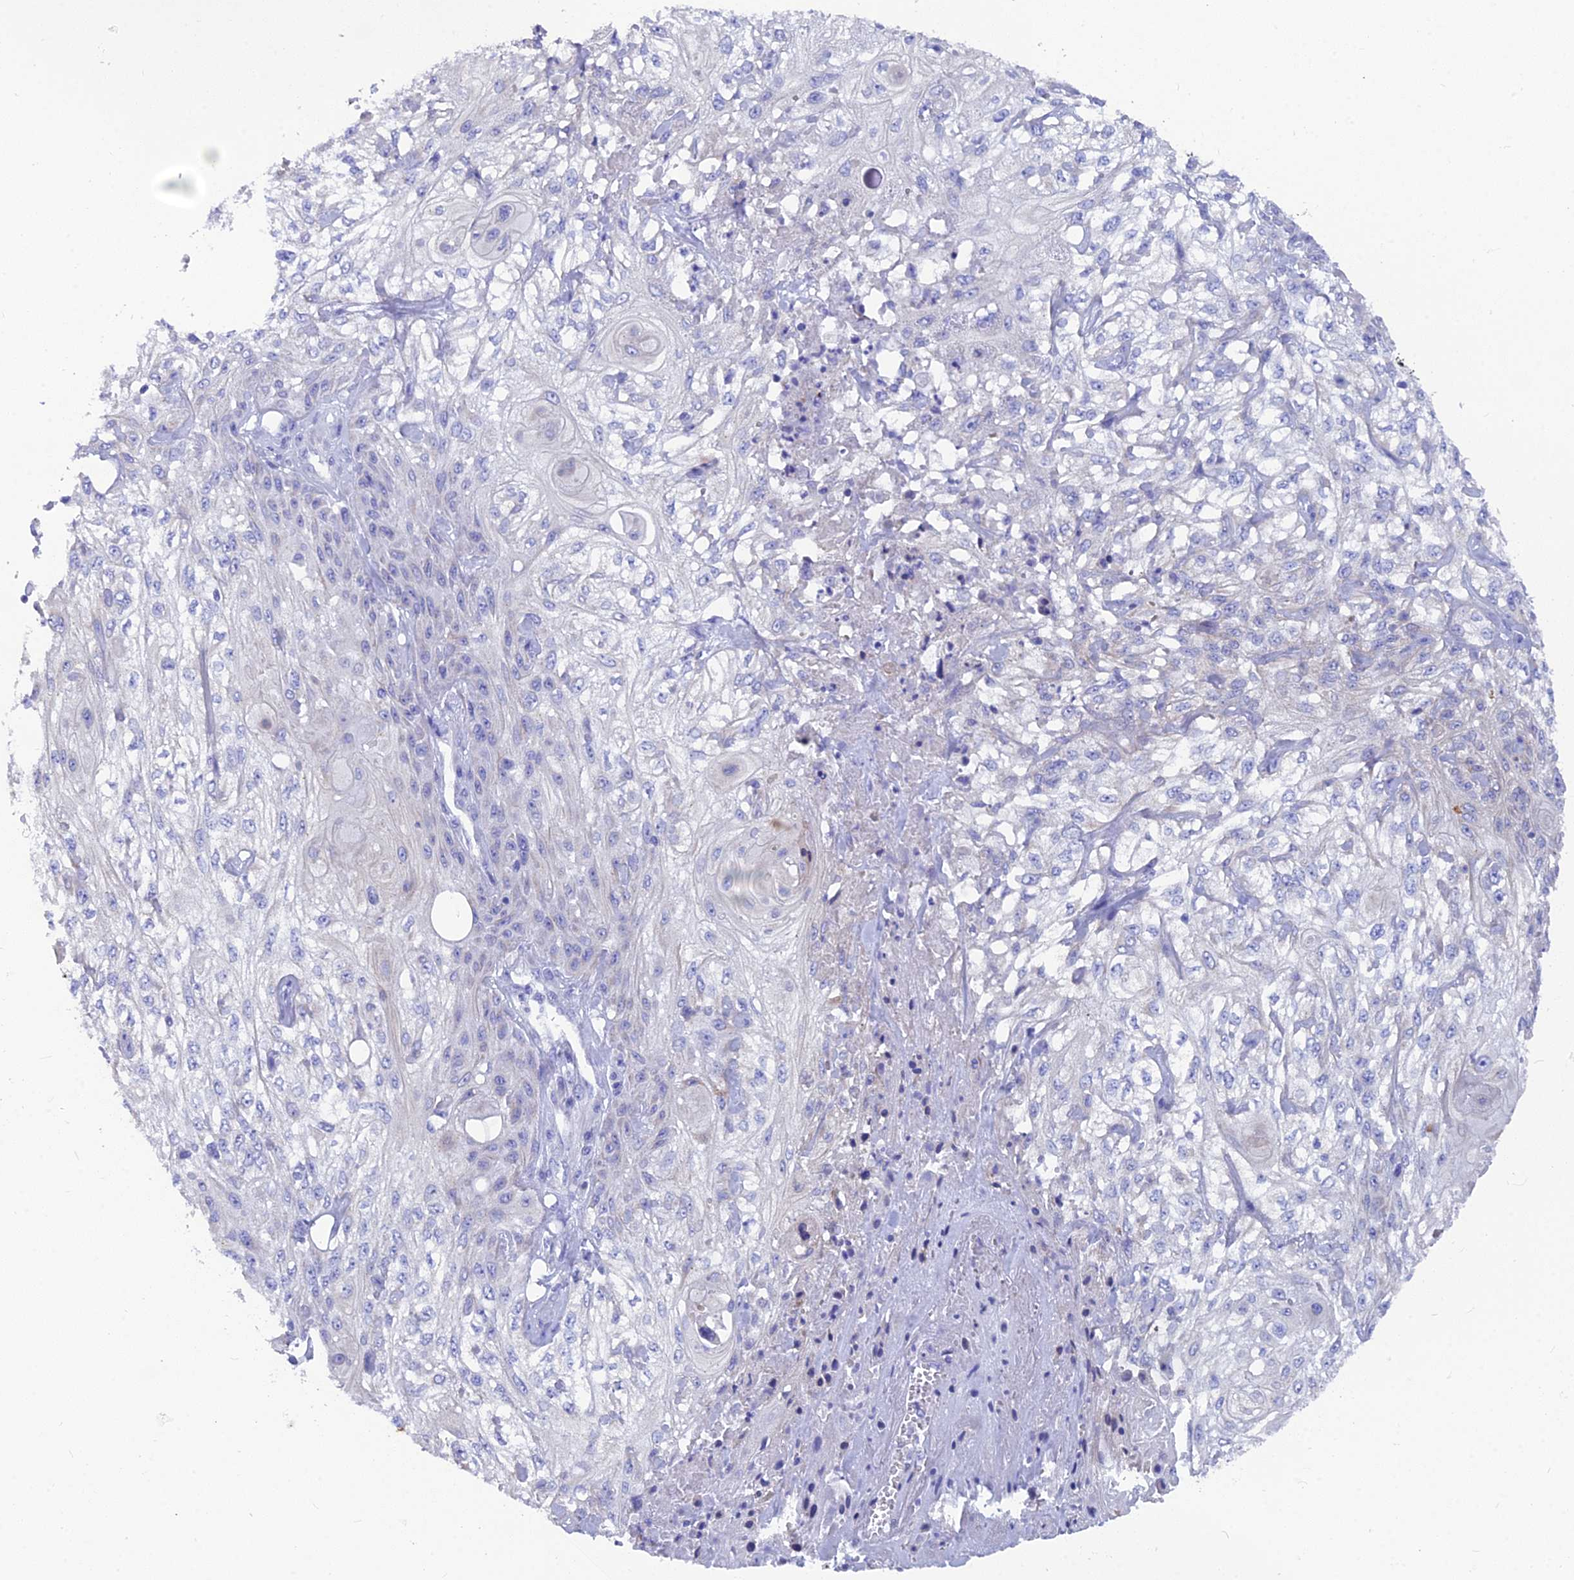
{"staining": {"intensity": "negative", "quantity": "none", "location": "none"}, "tissue": "skin cancer", "cell_type": "Tumor cells", "image_type": "cancer", "snomed": [{"axis": "morphology", "description": "Squamous cell carcinoma, NOS"}, {"axis": "morphology", "description": "Squamous cell carcinoma, metastatic, NOS"}, {"axis": "topography", "description": "Skin"}, {"axis": "topography", "description": "Lymph node"}], "caption": "Micrograph shows no significant protein staining in tumor cells of skin cancer (squamous cell carcinoma).", "gene": "AK4", "patient": {"sex": "male", "age": 75}}